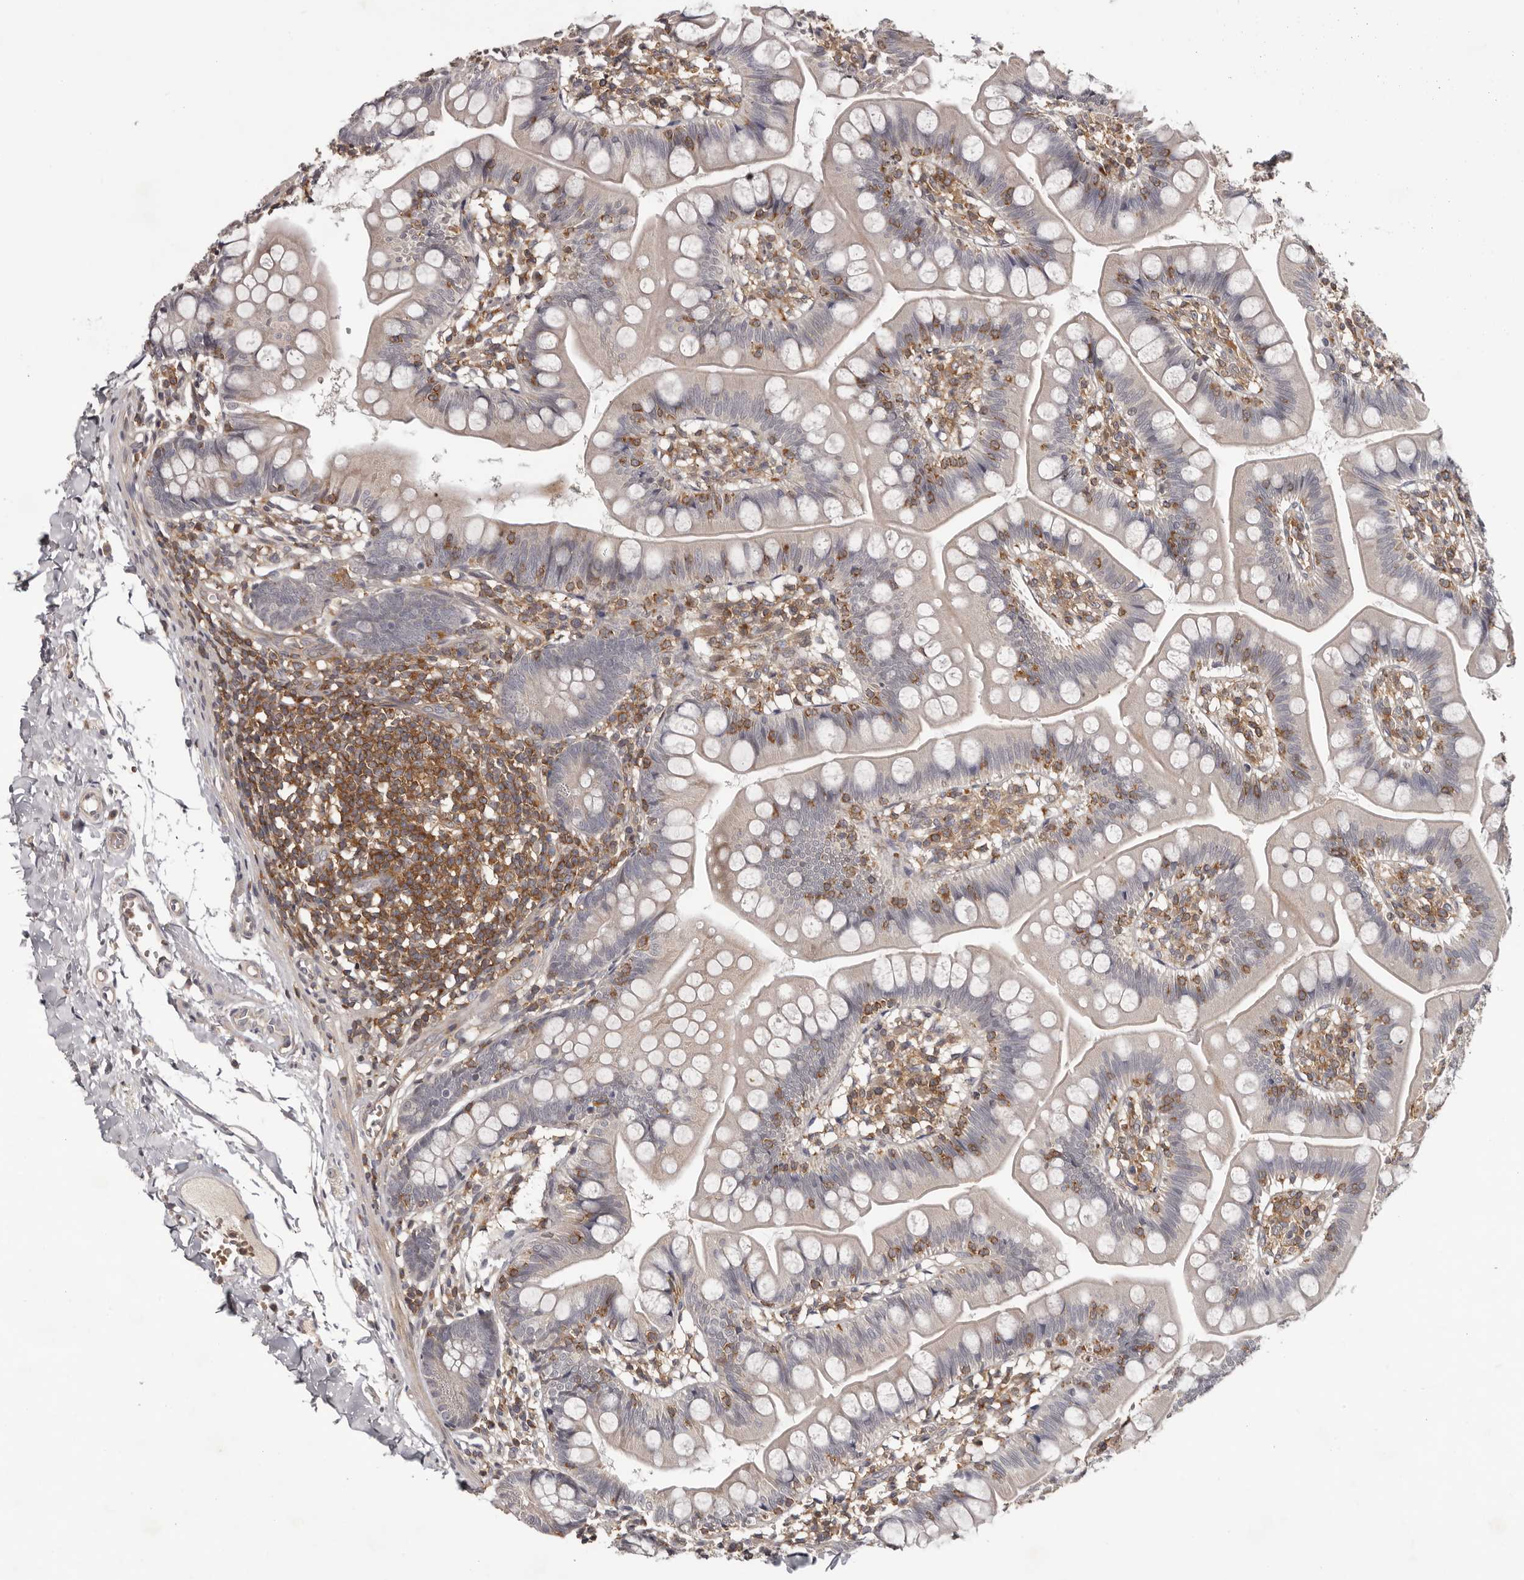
{"staining": {"intensity": "negative", "quantity": "none", "location": "none"}, "tissue": "small intestine", "cell_type": "Glandular cells", "image_type": "normal", "snomed": [{"axis": "morphology", "description": "Normal tissue, NOS"}, {"axis": "topography", "description": "Small intestine"}], "caption": "IHC histopathology image of benign small intestine: human small intestine stained with DAB (3,3'-diaminobenzidine) reveals no significant protein positivity in glandular cells. Brightfield microscopy of IHC stained with DAB (3,3'-diaminobenzidine) (brown) and hematoxylin (blue), captured at high magnification.", "gene": "ANKRD44", "patient": {"sex": "male", "age": 7}}